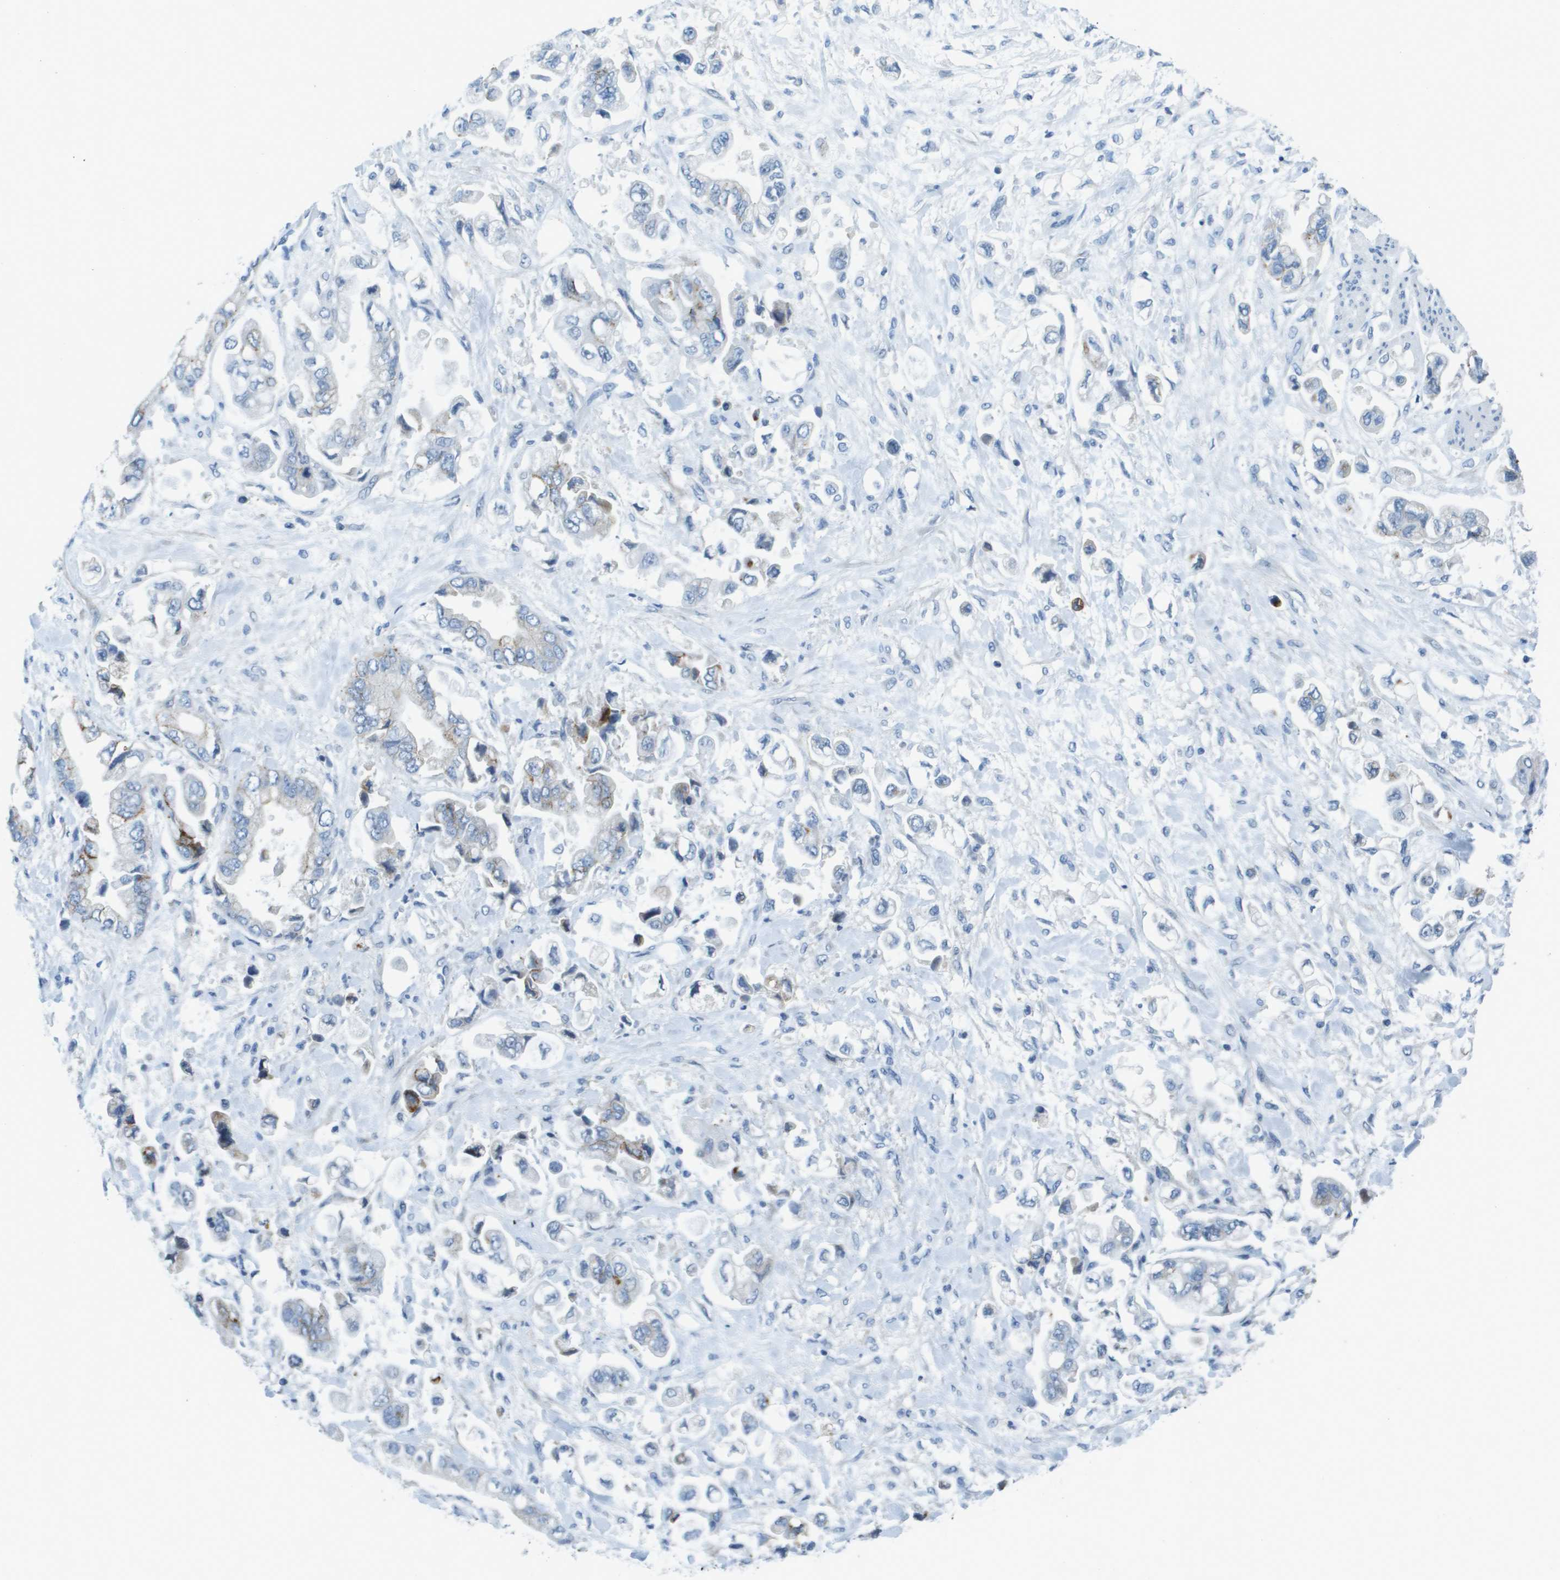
{"staining": {"intensity": "moderate", "quantity": "25%-75%", "location": "cytoplasmic/membranous"}, "tissue": "stomach cancer", "cell_type": "Tumor cells", "image_type": "cancer", "snomed": [{"axis": "morphology", "description": "Normal tissue, NOS"}, {"axis": "morphology", "description": "Adenocarcinoma, NOS"}, {"axis": "topography", "description": "Stomach"}], "caption": "Moderate cytoplasmic/membranous protein staining is seen in about 25%-75% of tumor cells in stomach cancer (adenocarcinoma).", "gene": "SDC1", "patient": {"sex": "male", "age": 62}}